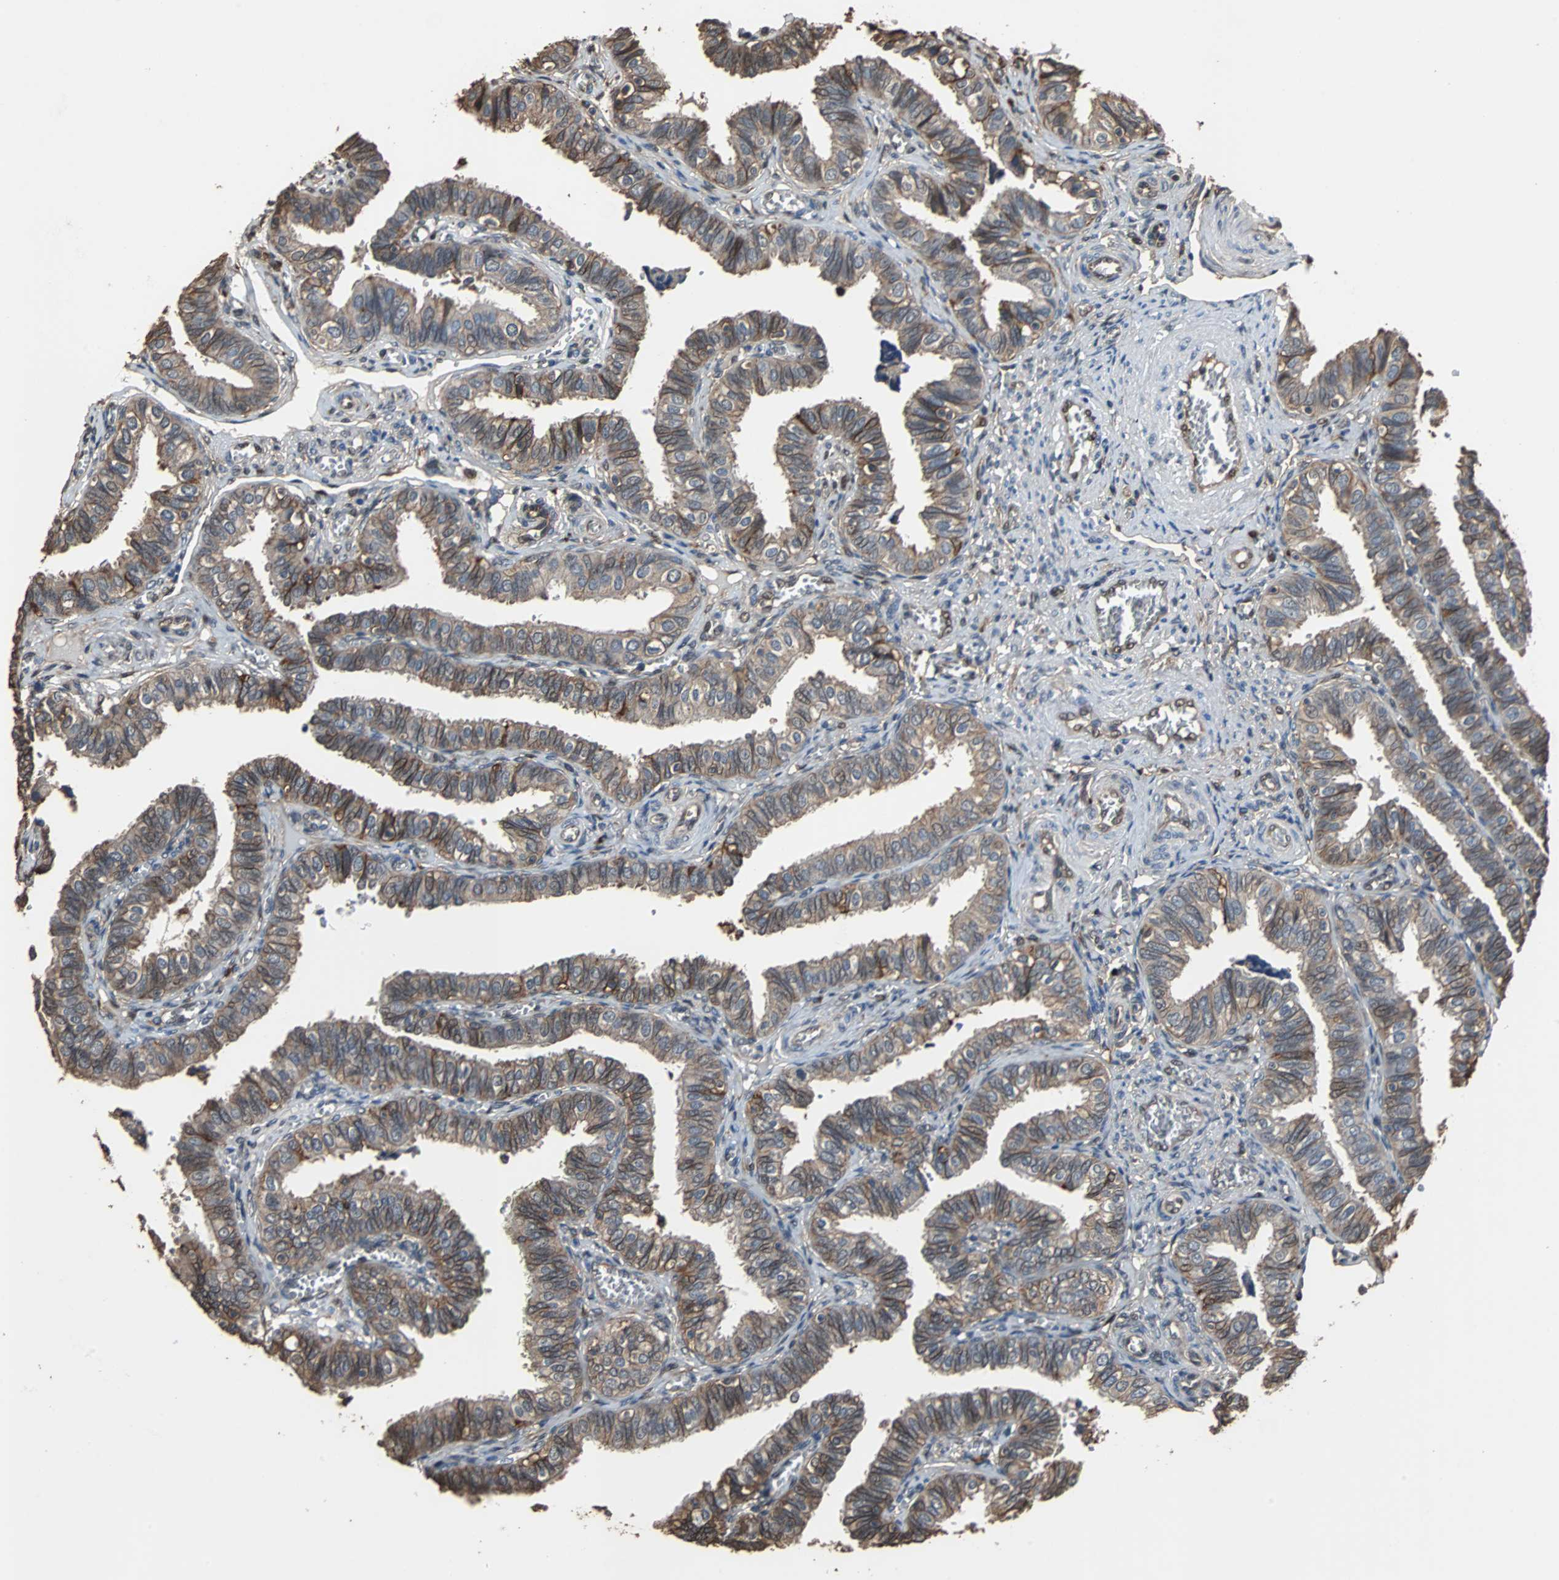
{"staining": {"intensity": "strong", "quantity": ">75%", "location": "cytoplasmic/membranous"}, "tissue": "fallopian tube", "cell_type": "Glandular cells", "image_type": "normal", "snomed": [{"axis": "morphology", "description": "Normal tissue, NOS"}, {"axis": "topography", "description": "Fallopian tube"}], "caption": "Glandular cells demonstrate high levels of strong cytoplasmic/membranous expression in about >75% of cells in unremarkable fallopian tube. The protein is shown in brown color, while the nuclei are stained blue.", "gene": "NDRG1", "patient": {"sex": "female", "age": 46}}